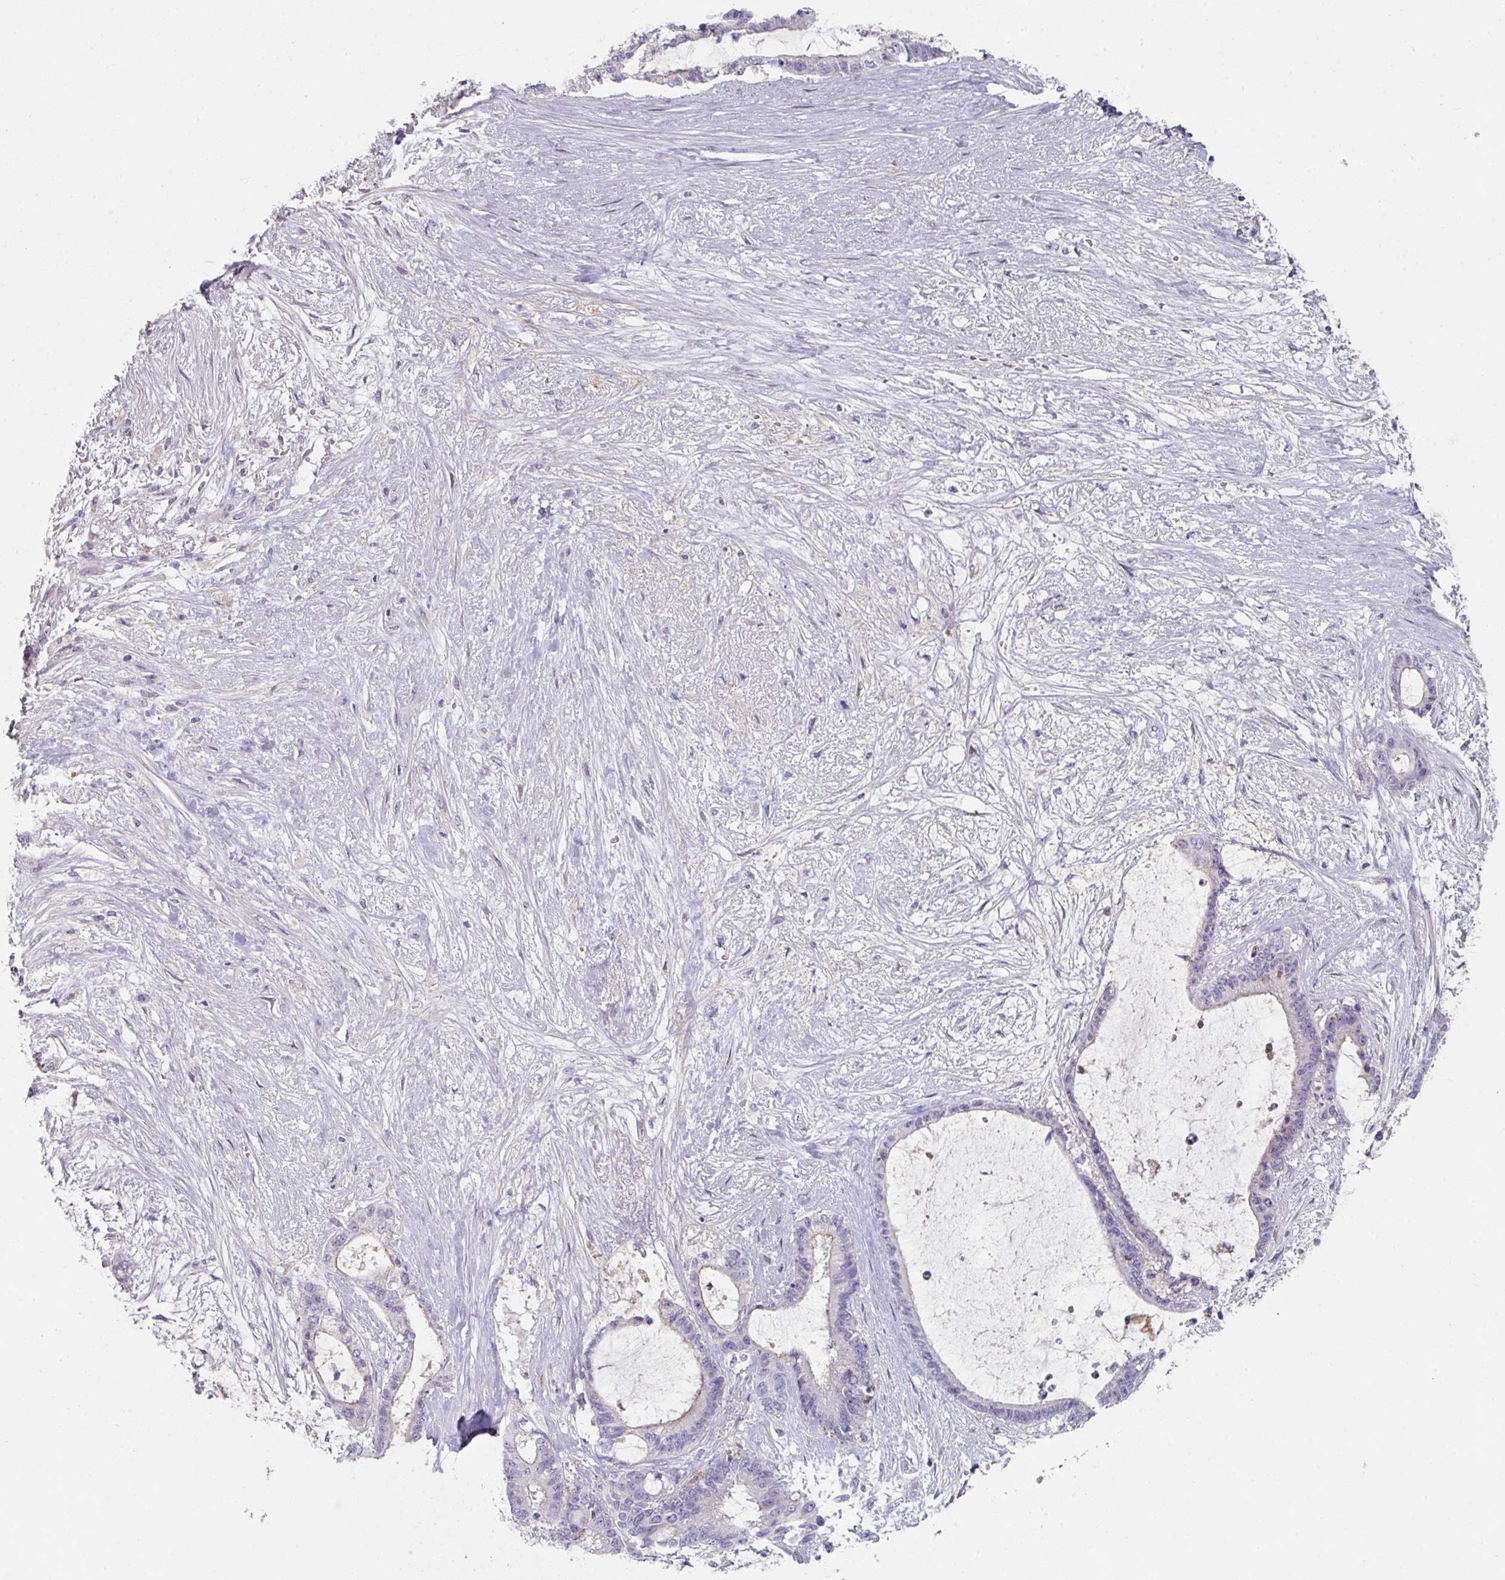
{"staining": {"intensity": "negative", "quantity": "none", "location": "none"}, "tissue": "liver cancer", "cell_type": "Tumor cells", "image_type": "cancer", "snomed": [{"axis": "morphology", "description": "Normal tissue, NOS"}, {"axis": "morphology", "description": "Cholangiocarcinoma"}, {"axis": "topography", "description": "Liver"}, {"axis": "topography", "description": "Peripheral nerve tissue"}], "caption": "Micrograph shows no significant protein positivity in tumor cells of liver cancer (cholangiocarcinoma).", "gene": "WSB2", "patient": {"sex": "female", "age": 73}}